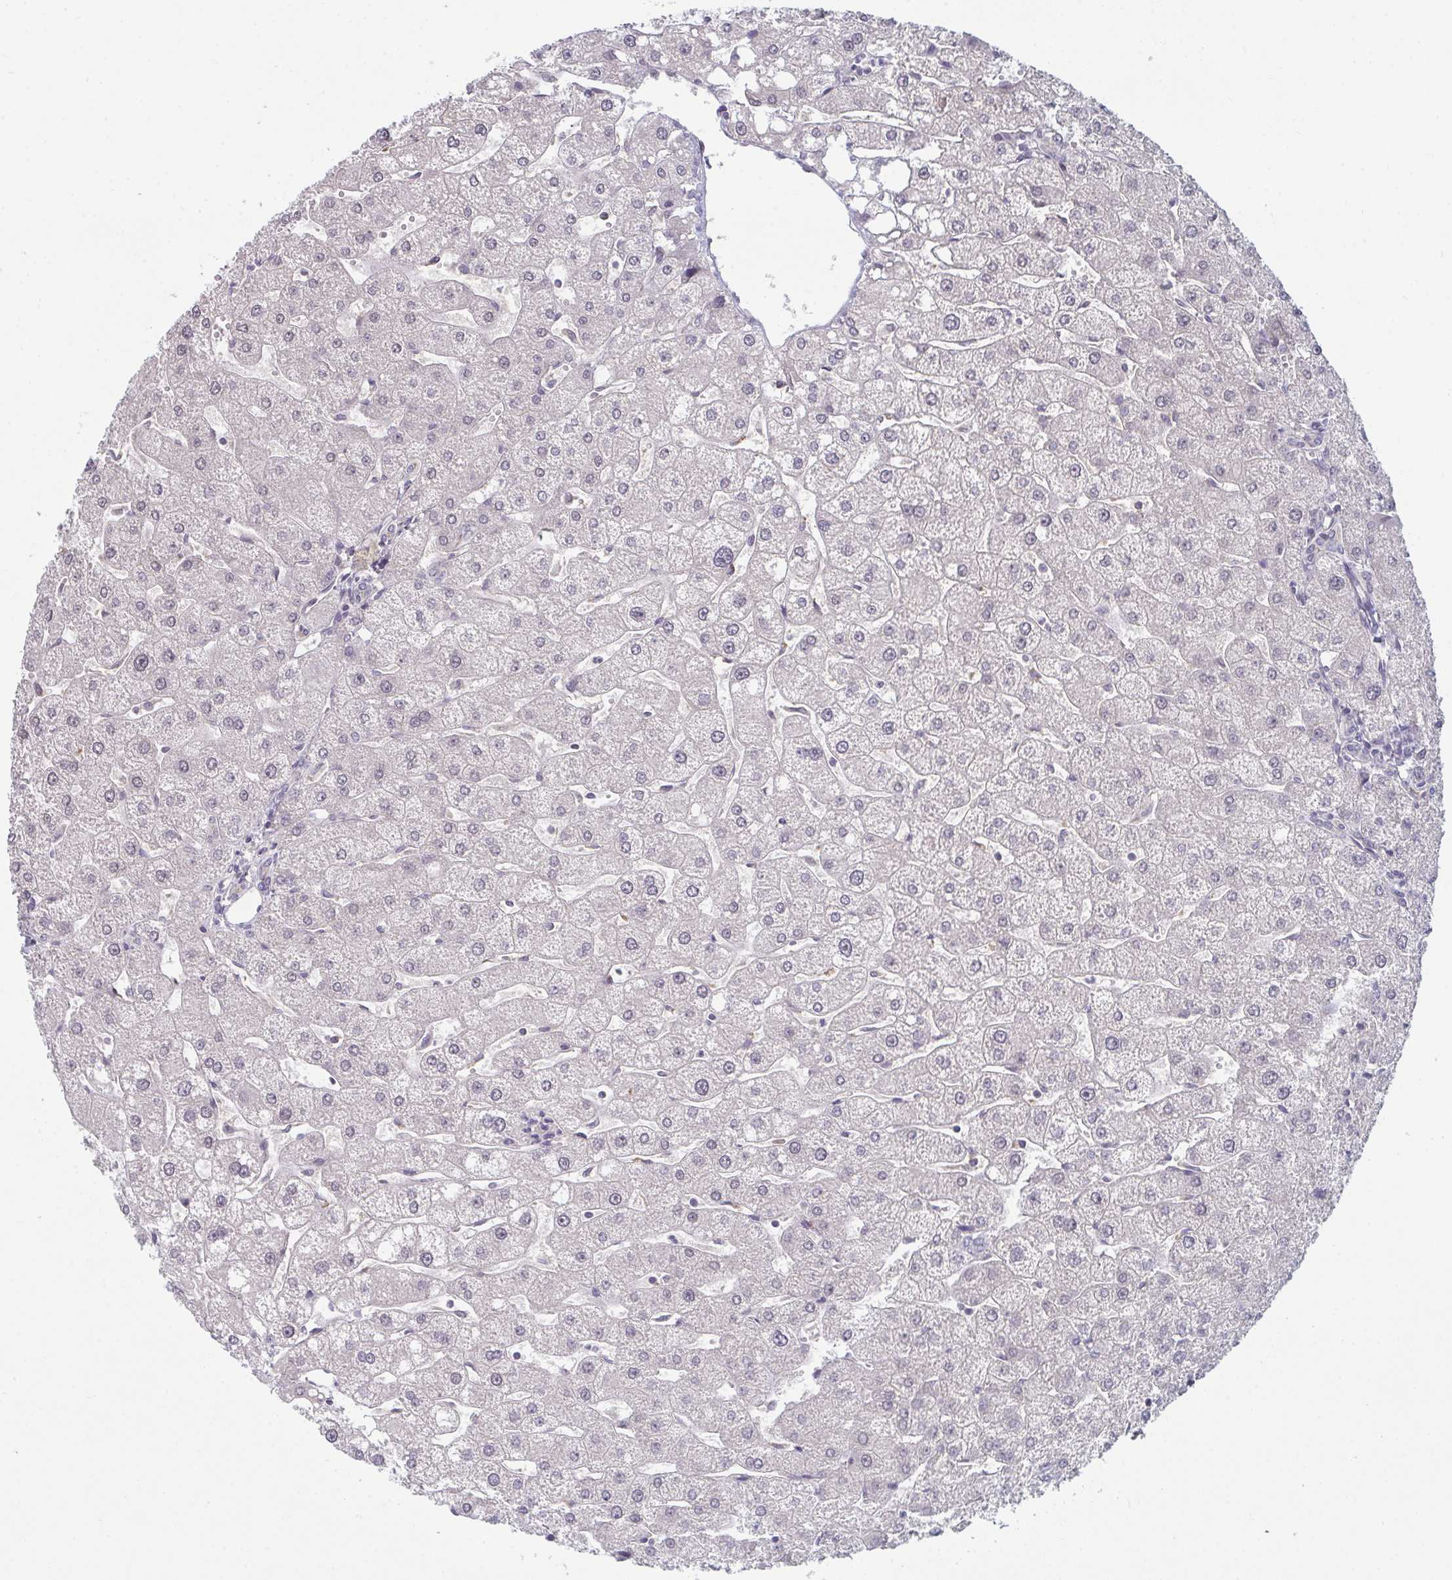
{"staining": {"intensity": "negative", "quantity": "none", "location": "none"}, "tissue": "liver", "cell_type": "Cholangiocytes", "image_type": "normal", "snomed": [{"axis": "morphology", "description": "Normal tissue, NOS"}, {"axis": "topography", "description": "Liver"}], "caption": "This is an immunohistochemistry (IHC) micrograph of normal human liver. There is no staining in cholangiocytes.", "gene": "ZNF214", "patient": {"sex": "male", "age": 67}}